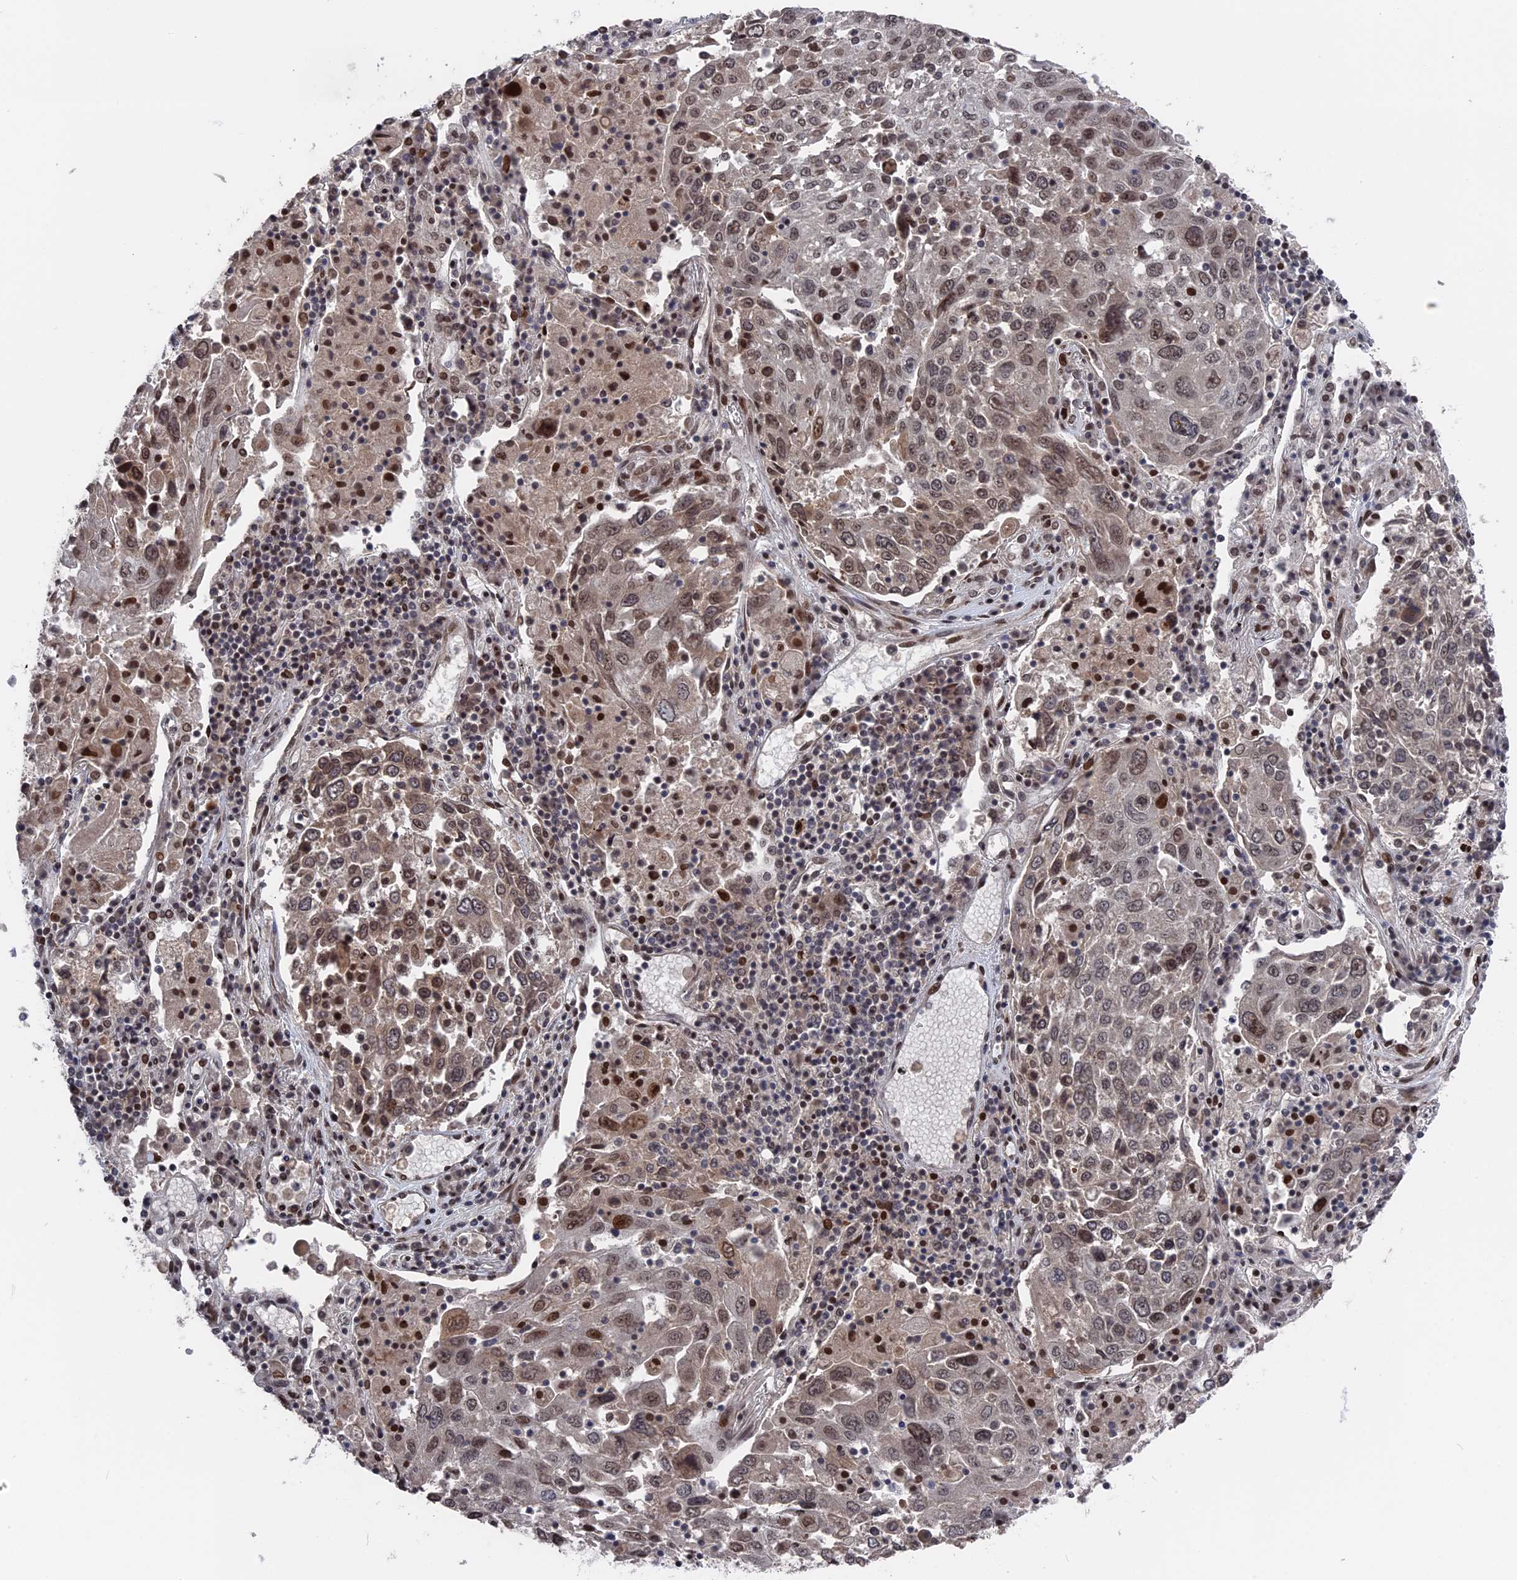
{"staining": {"intensity": "moderate", "quantity": "25%-75%", "location": "nuclear"}, "tissue": "lung cancer", "cell_type": "Tumor cells", "image_type": "cancer", "snomed": [{"axis": "morphology", "description": "Squamous cell carcinoma, NOS"}, {"axis": "topography", "description": "Lung"}], "caption": "Moderate nuclear protein staining is seen in about 25%-75% of tumor cells in squamous cell carcinoma (lung).", "gene": "NR2C2AP", "patient": {"sex": "male", "age": 65}}